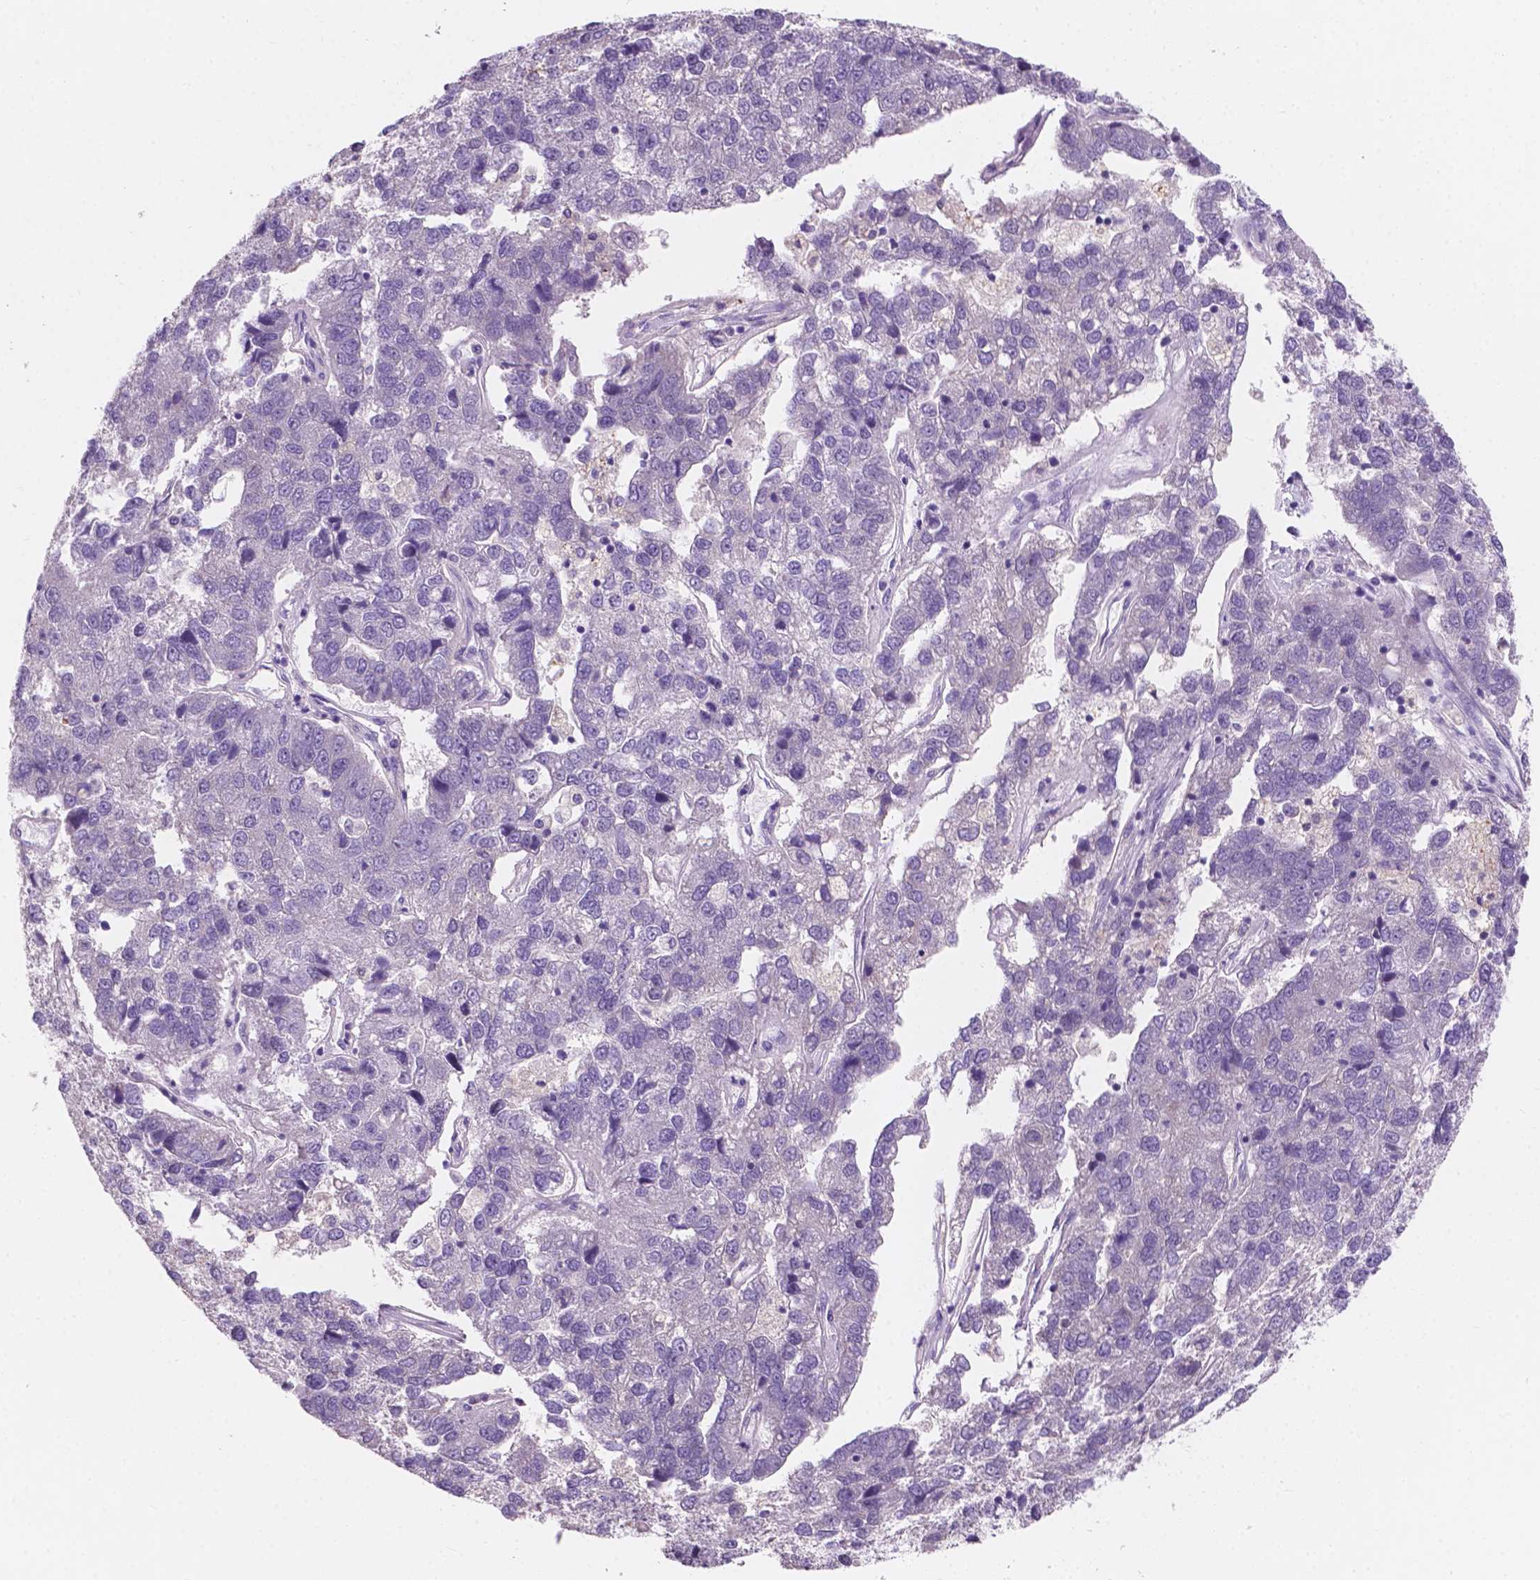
{"staining": {"intensity": "negative", "quantity": "none", "location": "none"}, "tissue": "pancreatic cancer", "cell_type": "Tumor cells", "image_type": "cancer", "snomed": [{"axis": "morphology", "description": "Adenocarcinoma, NOS"}, {"axis": "topography", "description": "Pancreas"}], "caption": "DAB immunohistochemical staining of human pancreatic cancer shows no significant positivity in tumor cells. (DAB IHC with hematoxylin counter stain).", "gene": "IREB2", "patient": {"sex": "female", "age": 61}}